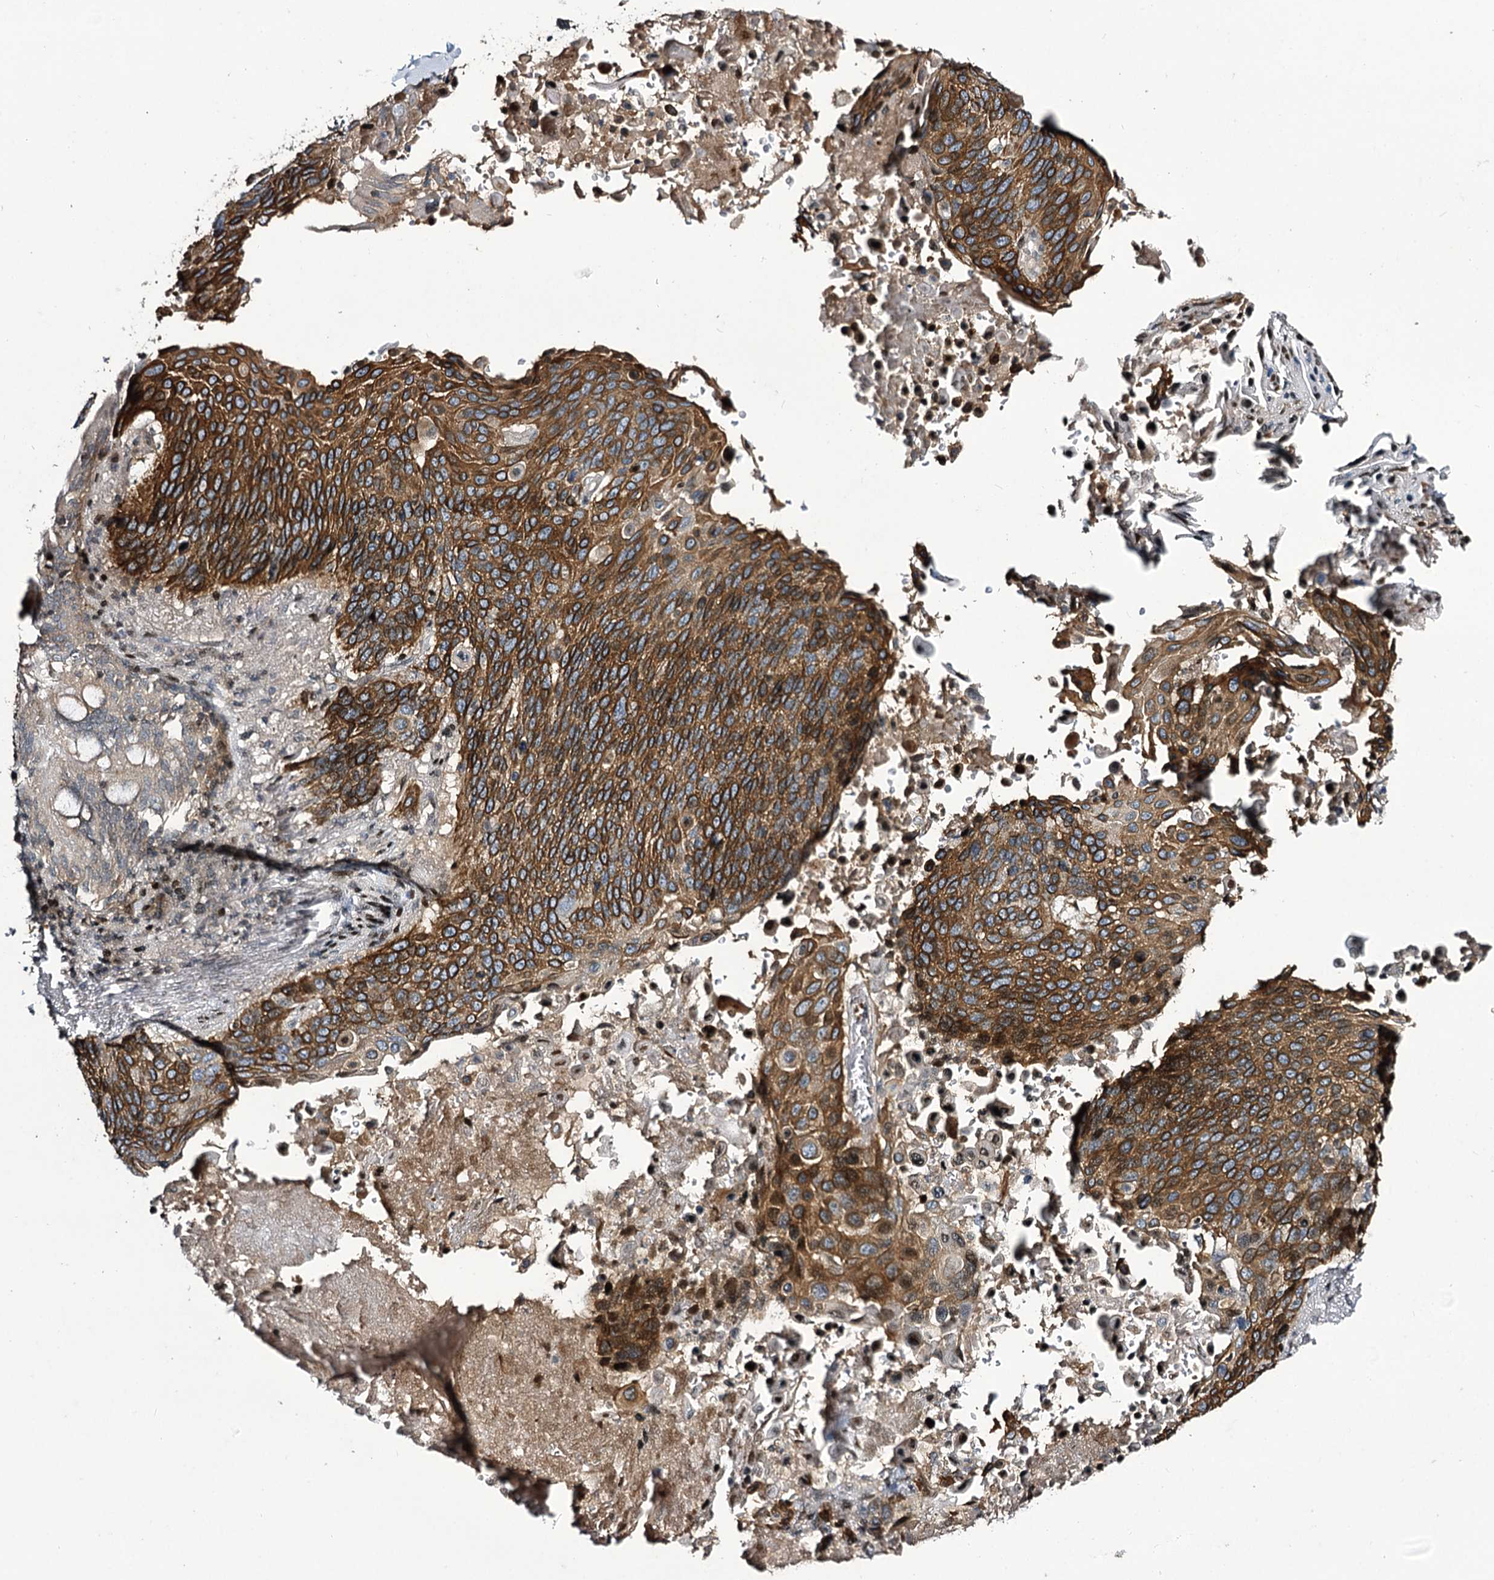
{"staining": {"intensity": "strong", "quantity": ">75%", "location": "cytoplasmic/membranous"}, "tissue": "lung cancer", "cell_type": "Tumor cells", "image_type": "cancer", "snomed": [{"axis": "morphology", "description": "Squamous cell carcinoma, NOS"}, {"axis": "topography", "description": "Lung"}], "caption": "Immunohistochemical staining of lung cancer exhibits strong cytoplasmic/membranous protein expression in about >75% of tumor cells.", "gene": "ITFG2", "patient": {"sex": "male", "age": 66}}